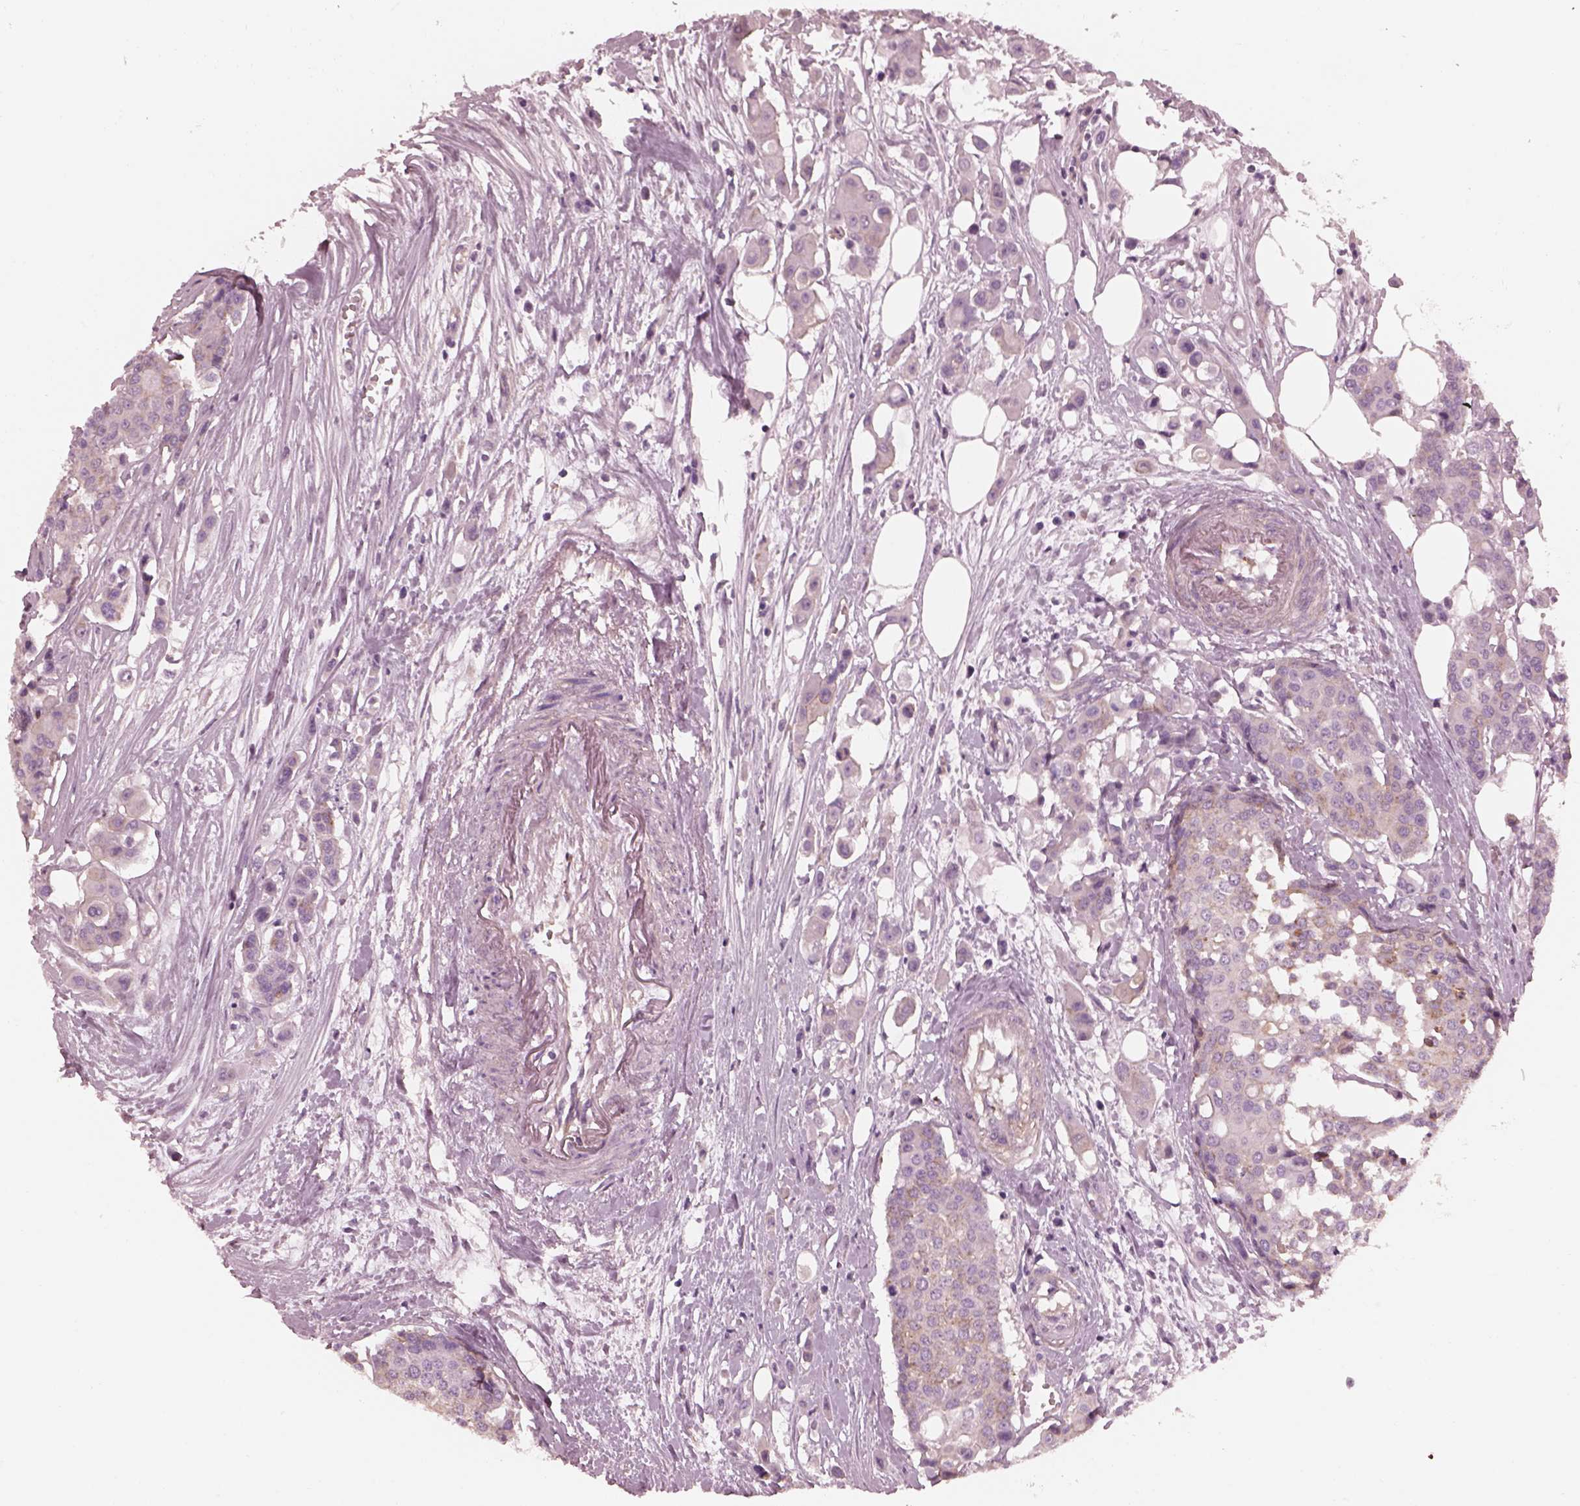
{"staining": {"intensity": "weak", "quantity": "<25%", "location": "cytoplasmic/membranous"}, "tissue": "carcinoid", "cell_type": "Tumor cells", "image_type": "cancer", "snomed": [{"axis": "morphology", "description": "Carcinoid, malignant, NOS"}, {"axis": "topography", "description": "Colon"}], "caption": "DAB immunohistochemical staining of carcinoid reveals no significant expression in tumor cells.", "gene": "ELAPOR1", "patient": {"sex": "male", "age": 81}}